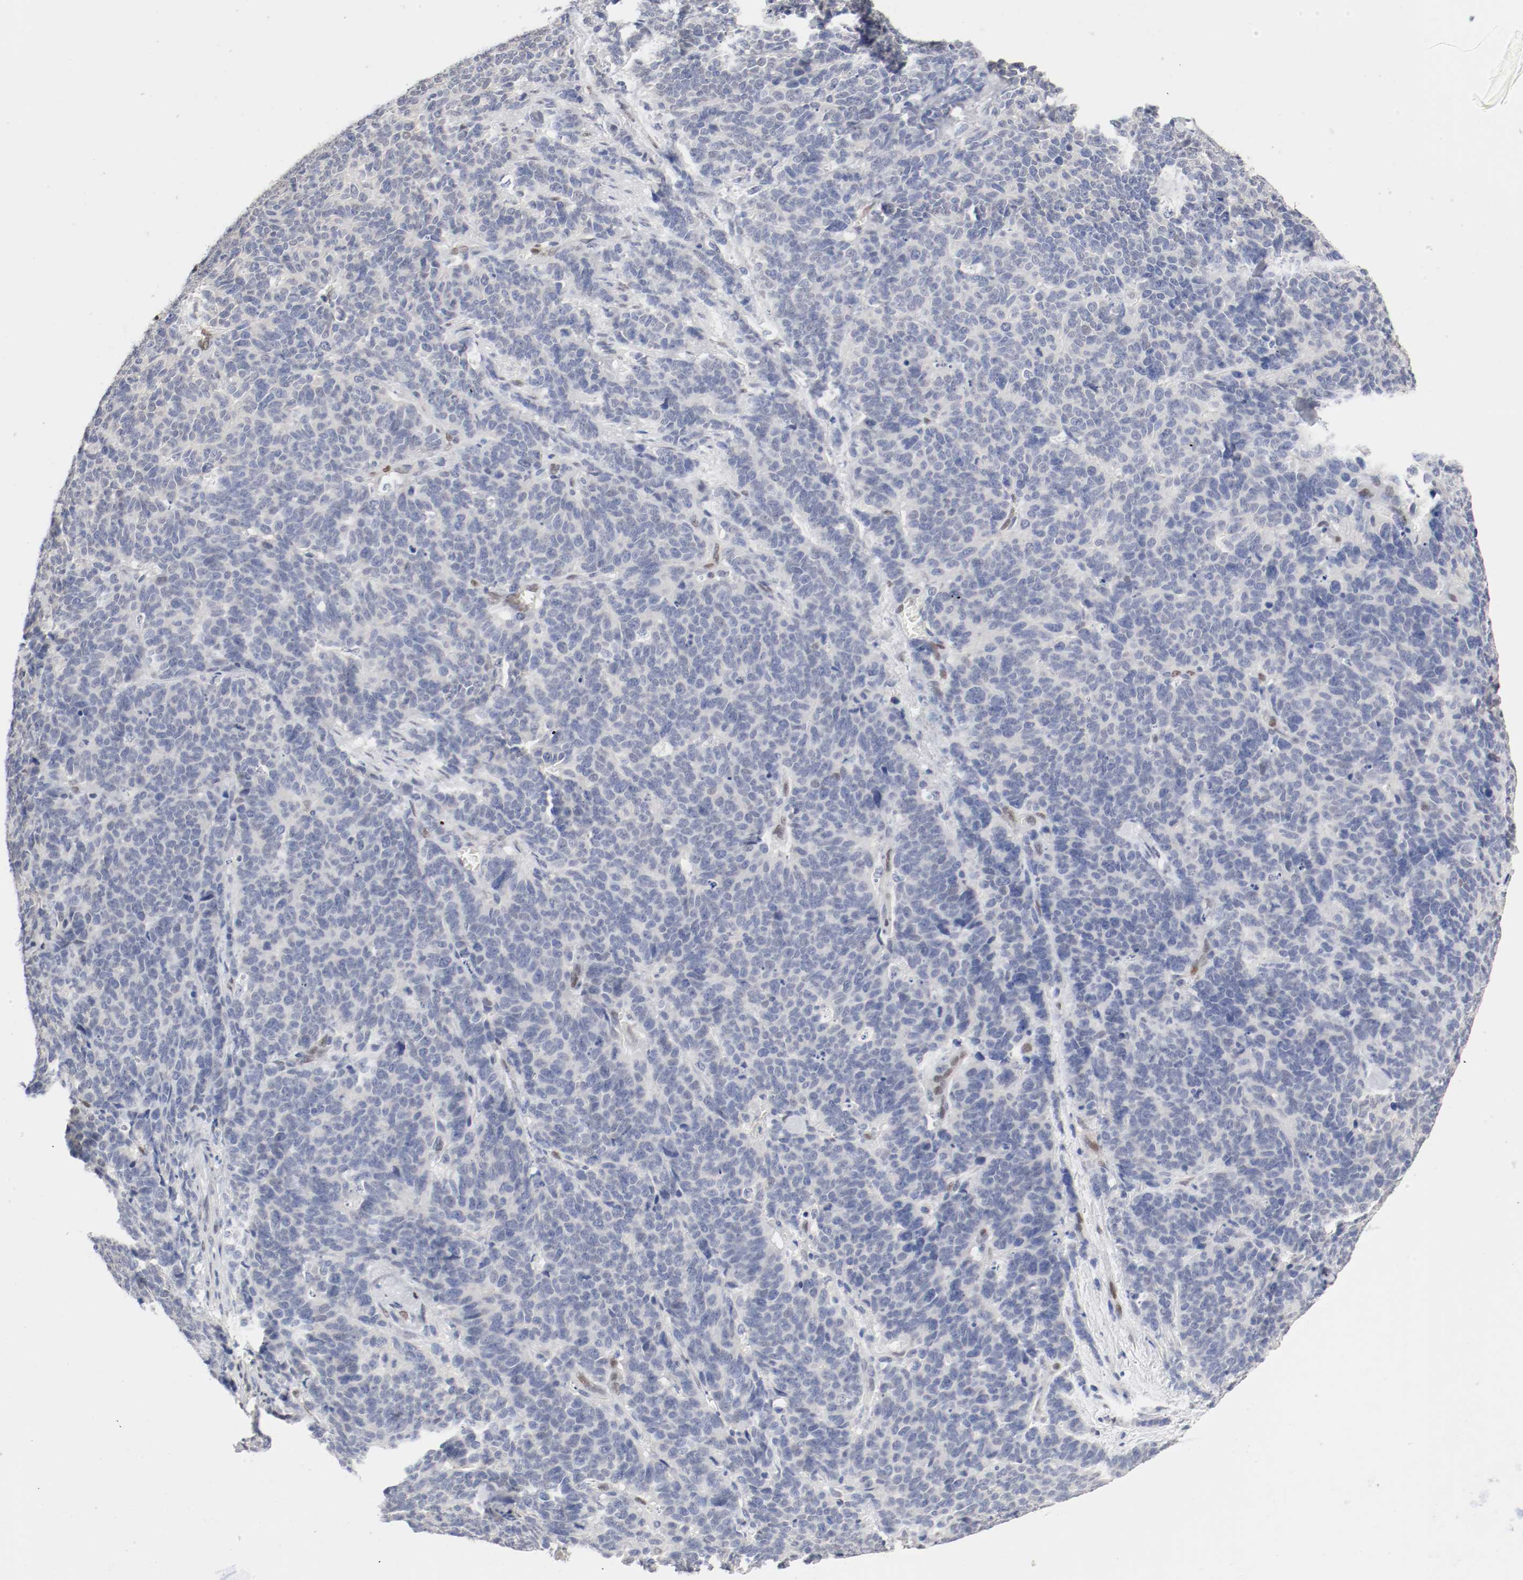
{"staining": {"intensity": "negative", "quantity": "none", "location": "none"}, "tissue": "lung cancer", "cell_type": "Tumor cells", "image_type": "cancer", "snomed": [{"axis": "morphology", "description": "Neoplasm, malignant, NOS"}, {"axis": "topography", "description": "Lung"}], "caption": "There is no significant positivity in tumor cells of lung cancer (malignant neoplasm).", "gene": "FOSL2", "patient": {"sex": "female", "age": 58}}